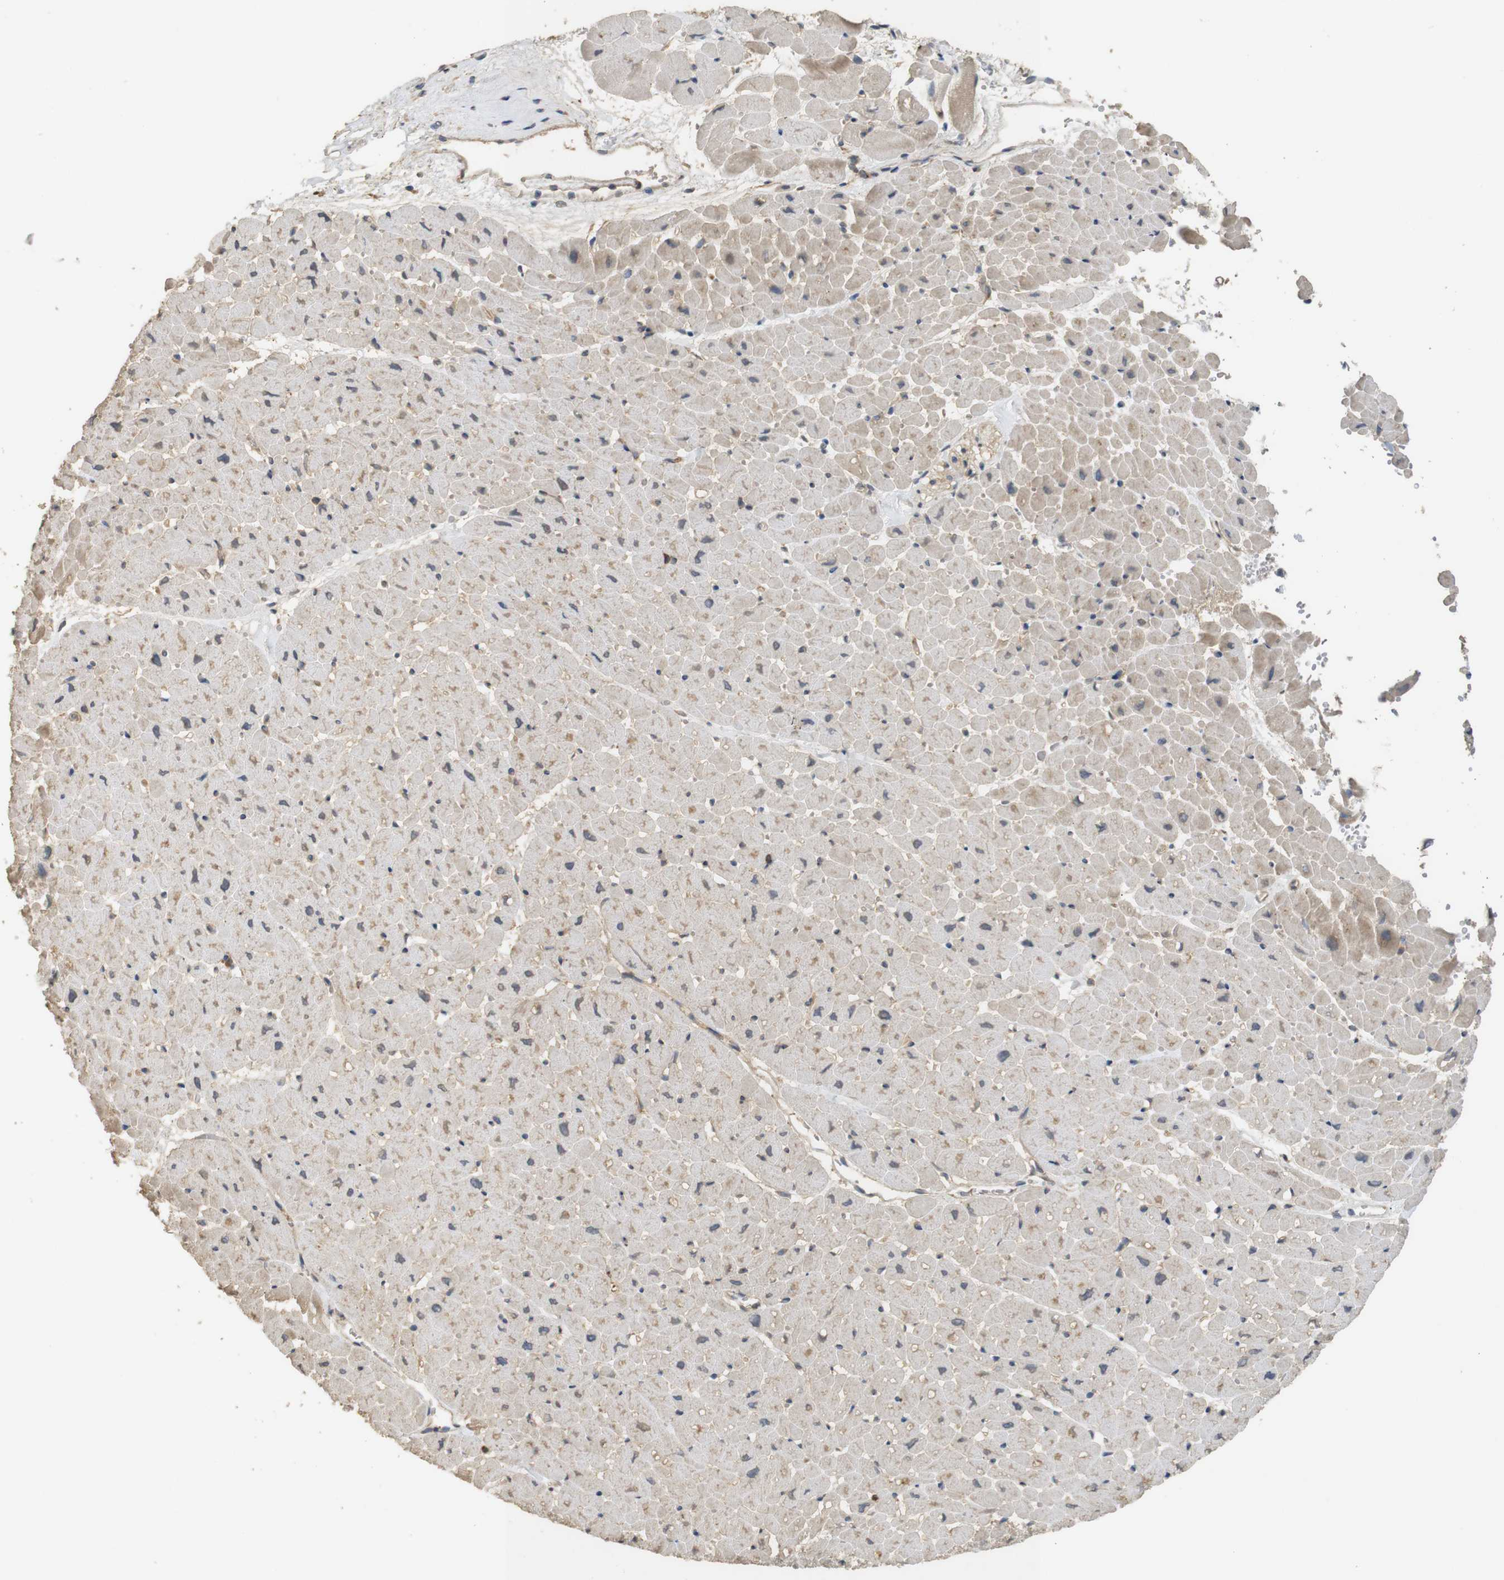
{"staining": {"intensity": "moderate", "quantity": "25%-75%", "location": "cytoplasmic/membranous"}, "tissue": "heart muscle", "cell_type": "Cardiomyocytes", "image_type": "normal", "snomed": [{"axis": "morphology", "description": "Normal tissue, NOS"}, {"axis": "topography", "description": "Heart"}], "caption": "Immunohistochemistry (IHC) (DAB) staining of unremarkable human heart muscle displays moderate cytoplasmic/membranous protein expression in approximately 25%-75% of cardiomyocytes. (Stains: DAB (3,3'-diaminobenzidine) in brown, nuclei in blue, Microscopy: brightfield microscopy at high magnification).", "gene": "KSR1", "patient": {"sex": "male", "age": 45}}